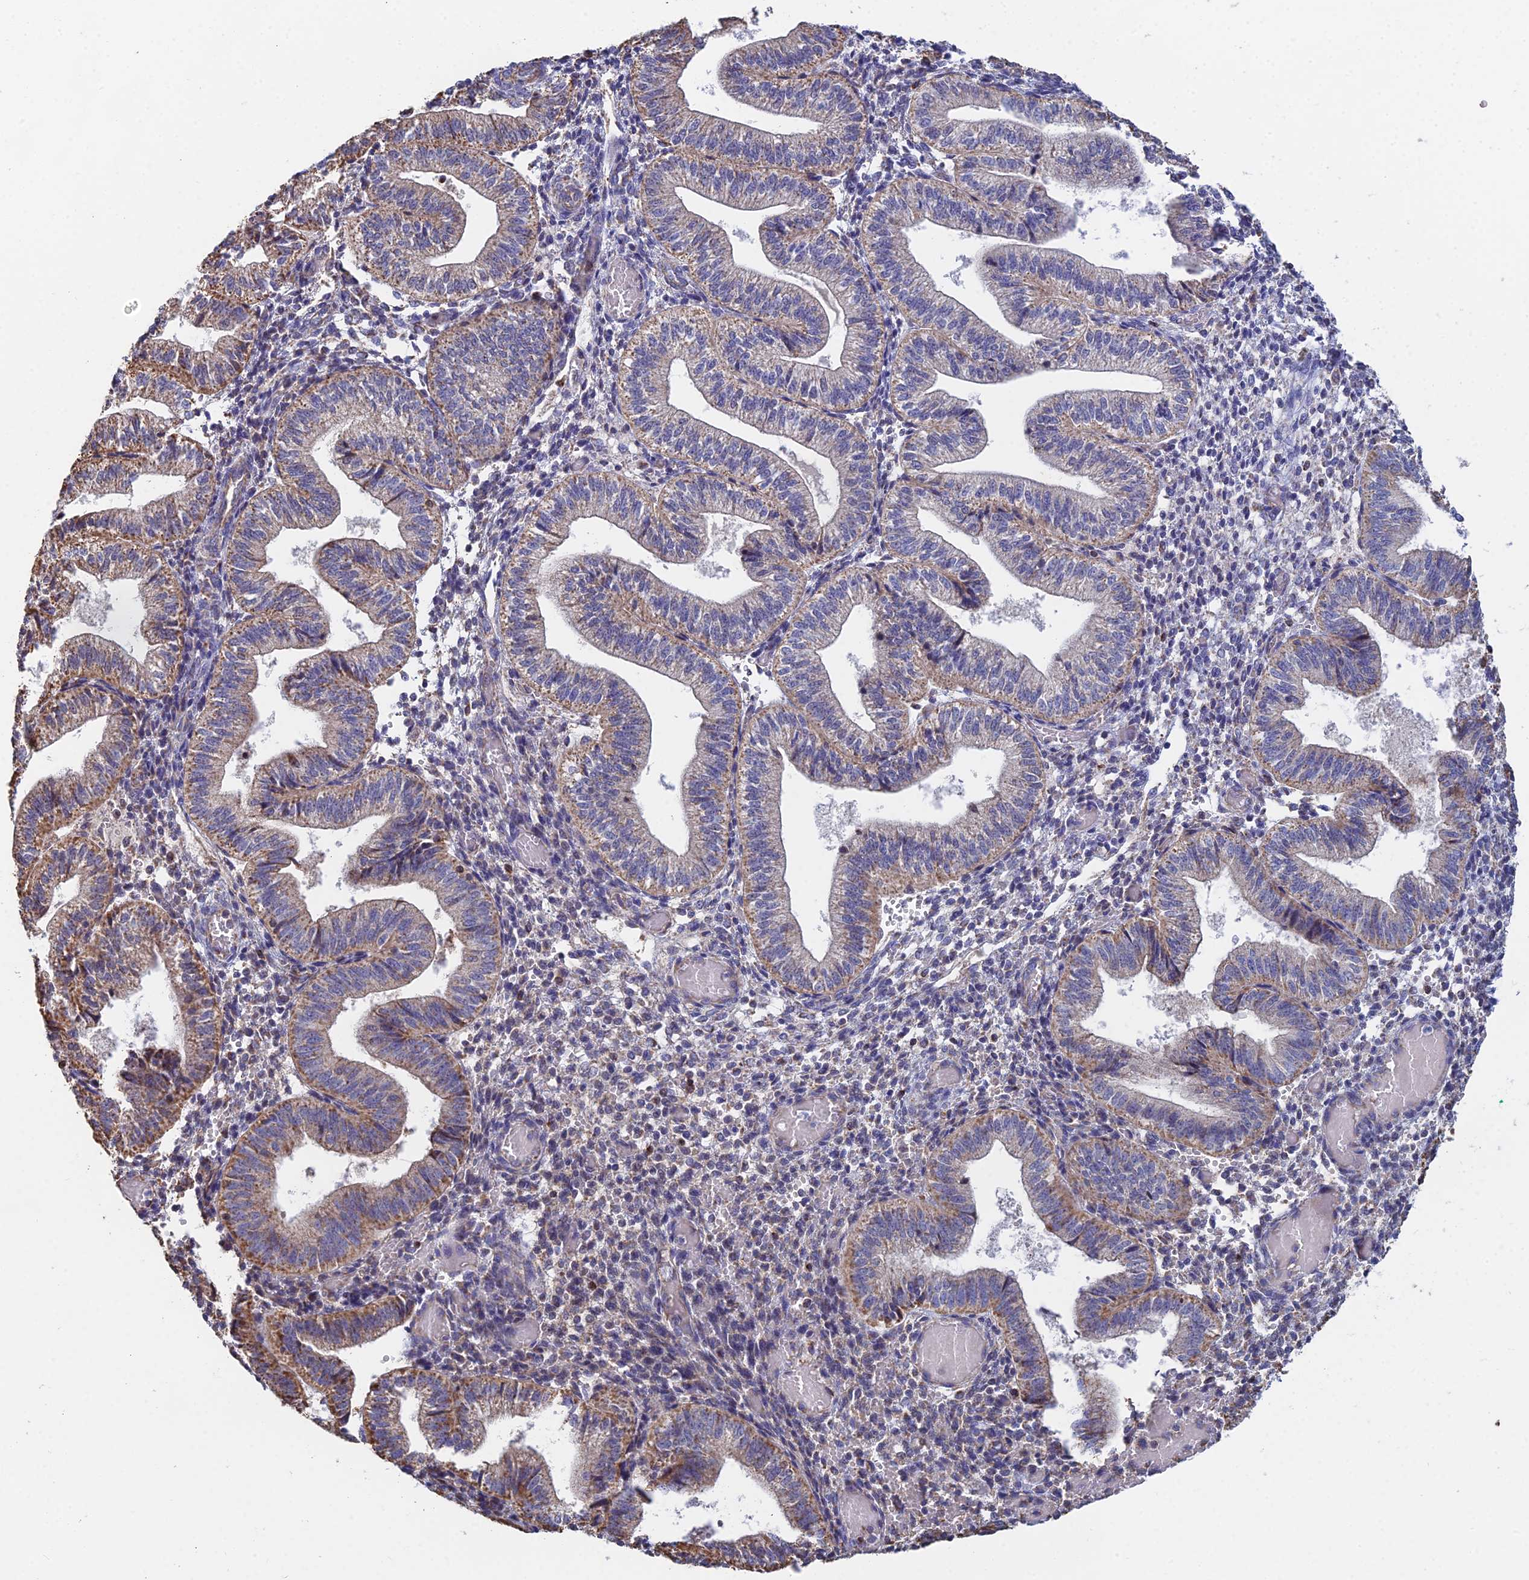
{"staining": {"intensity": "moderate", "quantity": "<25%", "location": "cytoplasmic/membranous"}, "tissue": "endometrium", "cell_type": "Cells in endometrial stroma", "image_type": "normal", "snomed": [{"axis": "morphology", "description": "Normal tissue, NOS"}, {"axis": "topography", "description": "Endometrium"}], "caption": "The micrograph demonstrates a brown stain indicating the presence of a protein in the cytoplasmic/membranous of cells in endometrial stroma in endometrium. The staining was performed using DAB, with brown indicating positive protein expression. Nuclei are stained blue with hematoxylin.", "gene": "SPOCK2", "patient": {"sex": "female", "age": 34}}